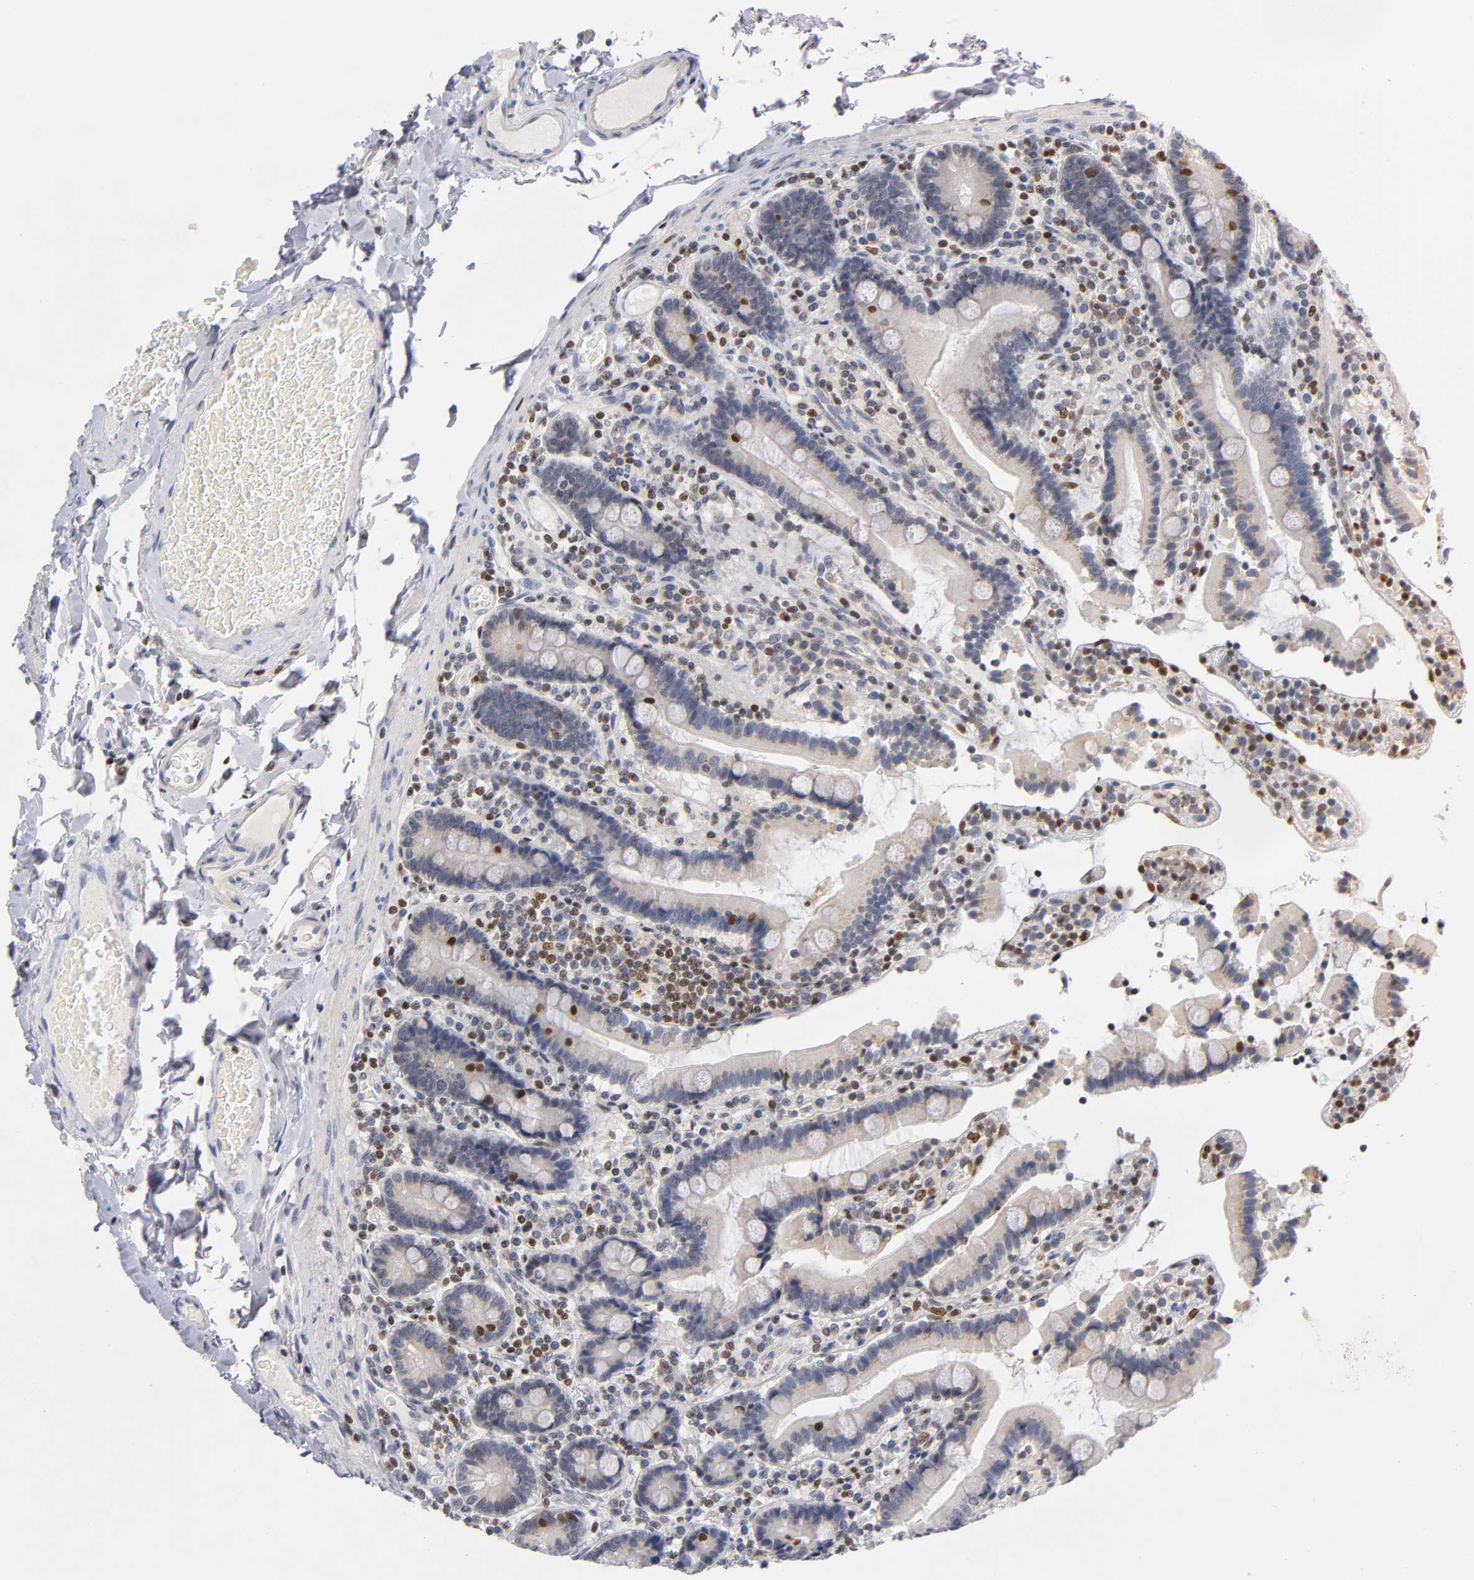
{"staining": {"intensity": "moderate", "quantity": ">75%", "location": "nuclear"}, "tissue": "duodenum", "cell_type": "Glandular cells", "image_type": "normal", "snomed": [{"axis": "morphology", "description": "Normal tissue, NOS"}, {"axis": "topography", "description": "Duodenum"}], "caption": "Protein staining reveals moderate nuclear positivity in about >75% of glandular cells in unremarkable duodenum. (DAB (3,3'-diaminobenzidine) IHC with brightfield microscopy, high magnification).", "gene": "RUNX1", "patient": {"sex": "female", "age": 53}}